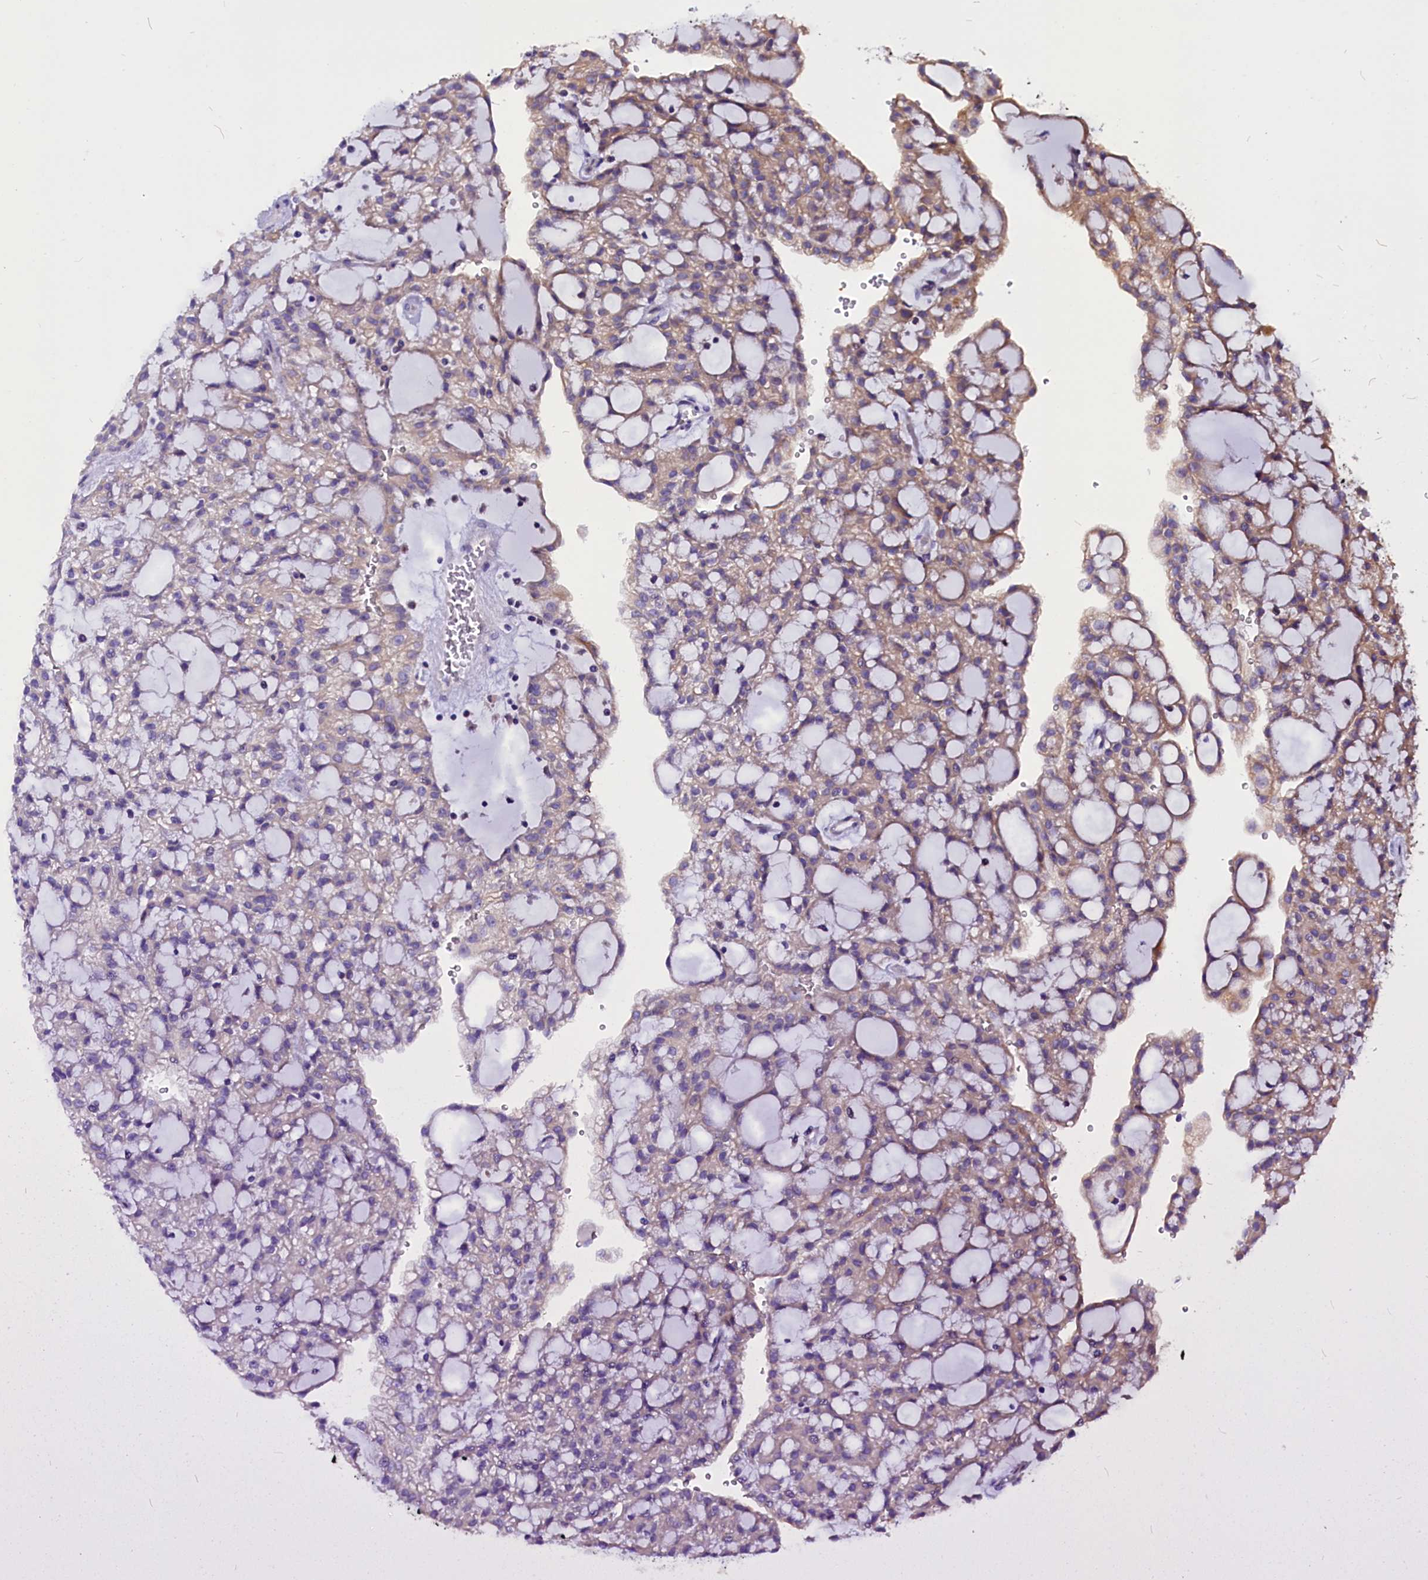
{"staining": {"intensity": "moderate", "quantity": "<25%", "location": "cytoplasmic/membranous"}, "tissue": "renal cancer", "cell_type": "Tumor cells", "image_type": "cancer", "snomed": [{"axis": "morphology", "description": "Adenocarcinoma, NOS"}, {"axis": "topography", "description": "Kidney"}], "caption": "Immunohistochemistry photomicrograph of neoplastic tissue: human renal cancer (adenocarcinoma) stained using immunohistochemistry demonstrates low levels of moderate protein expression localized specifically in the cytoplasmic/membranous of tumor cells, appearing as a cytoplasmic/membranous brown color.", "gene": "CEP170", "patient": {"sex": "male", "age": 63}}